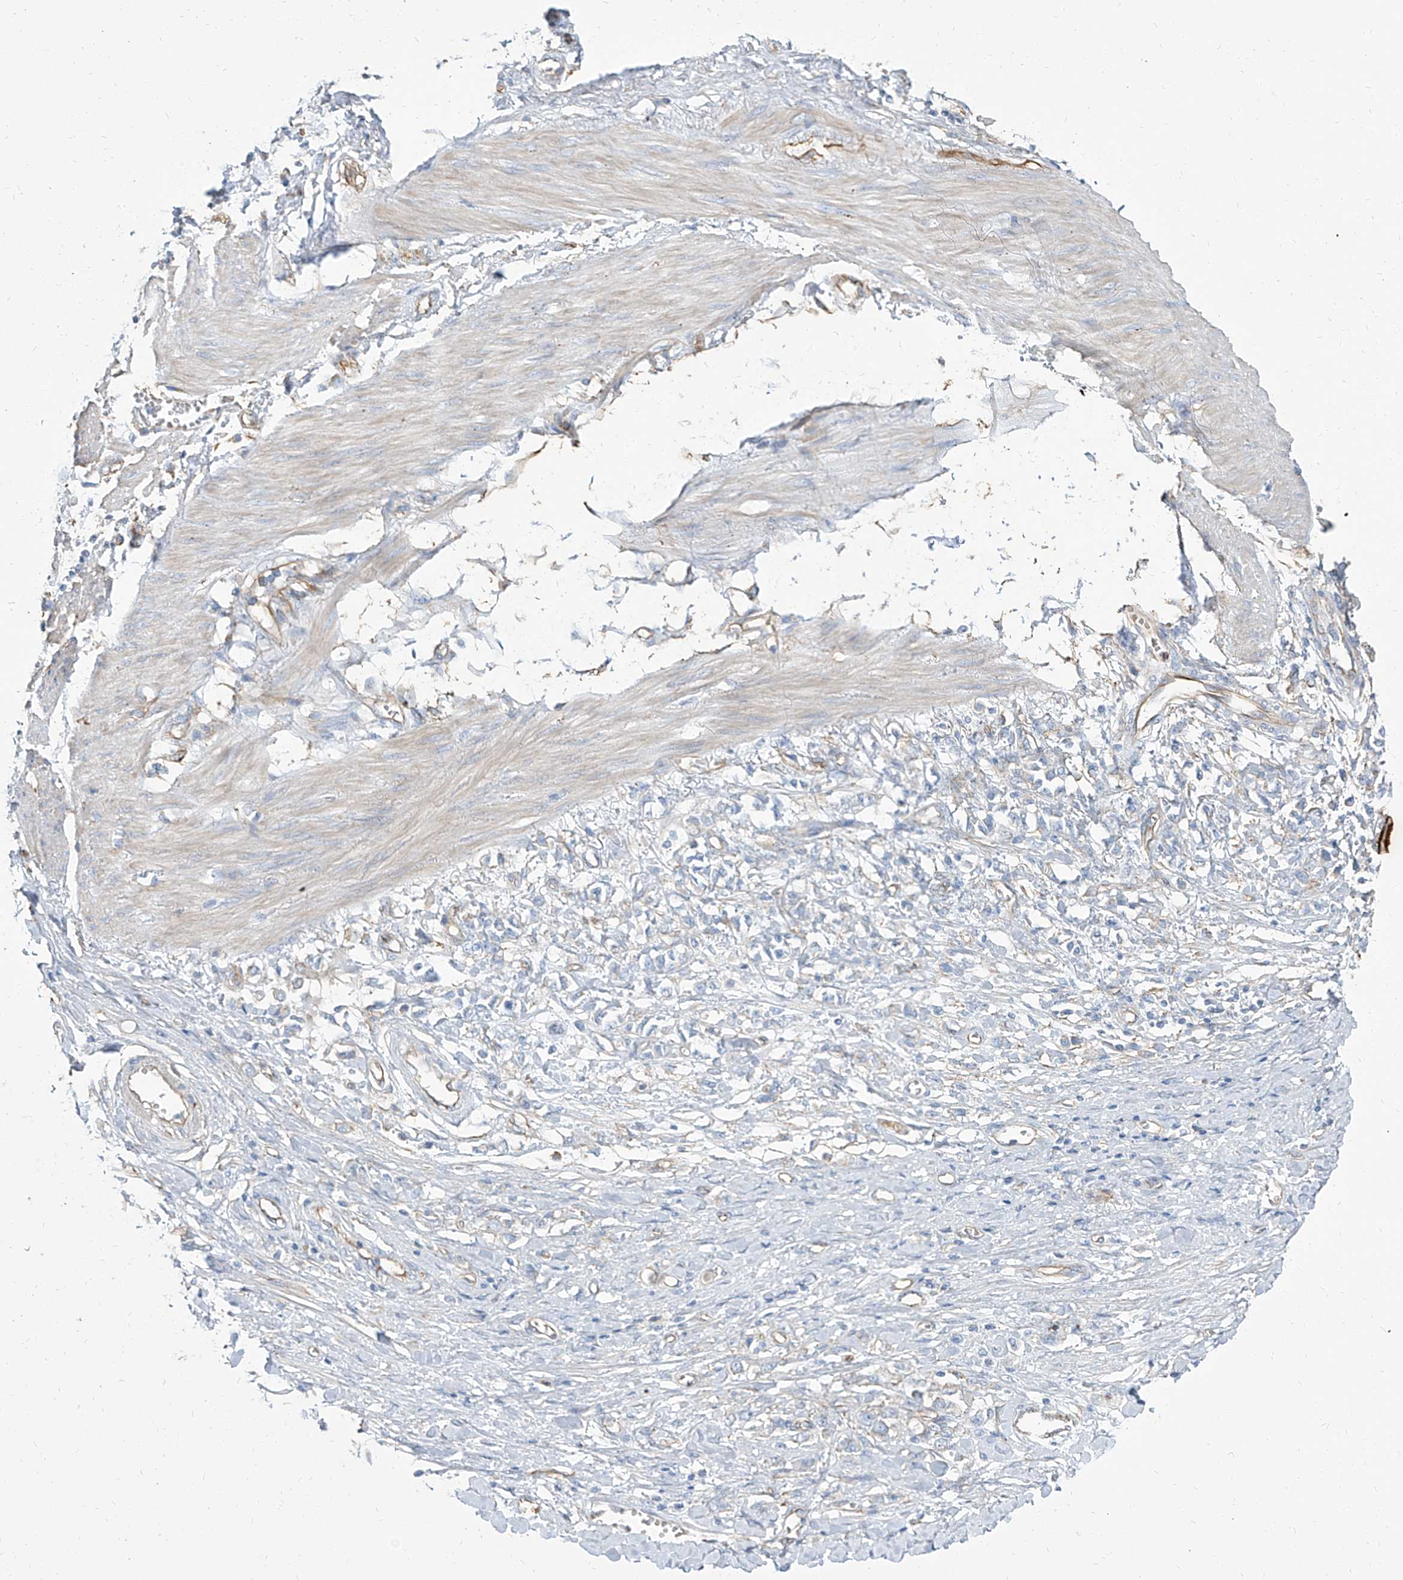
{"staining": {"intensity": "negative", "quantity": "none", "location": "none"}, "tissue": "stomach cancer", "cell_type": "Tumor cells", "image_type": "cancer", "snomed": [{"axis": "morphology", "description": "Adenocarcinoma, NOS"}, {"axis": "topography", "description": "Stomach"}], "caption": "Human adenocarcinoma (stomach) stained for a protein using immunohistochemistry shows no positivity in tumor cells.", "gene": "TXLNB", "patient": {"sex": "female", "age": 76}}